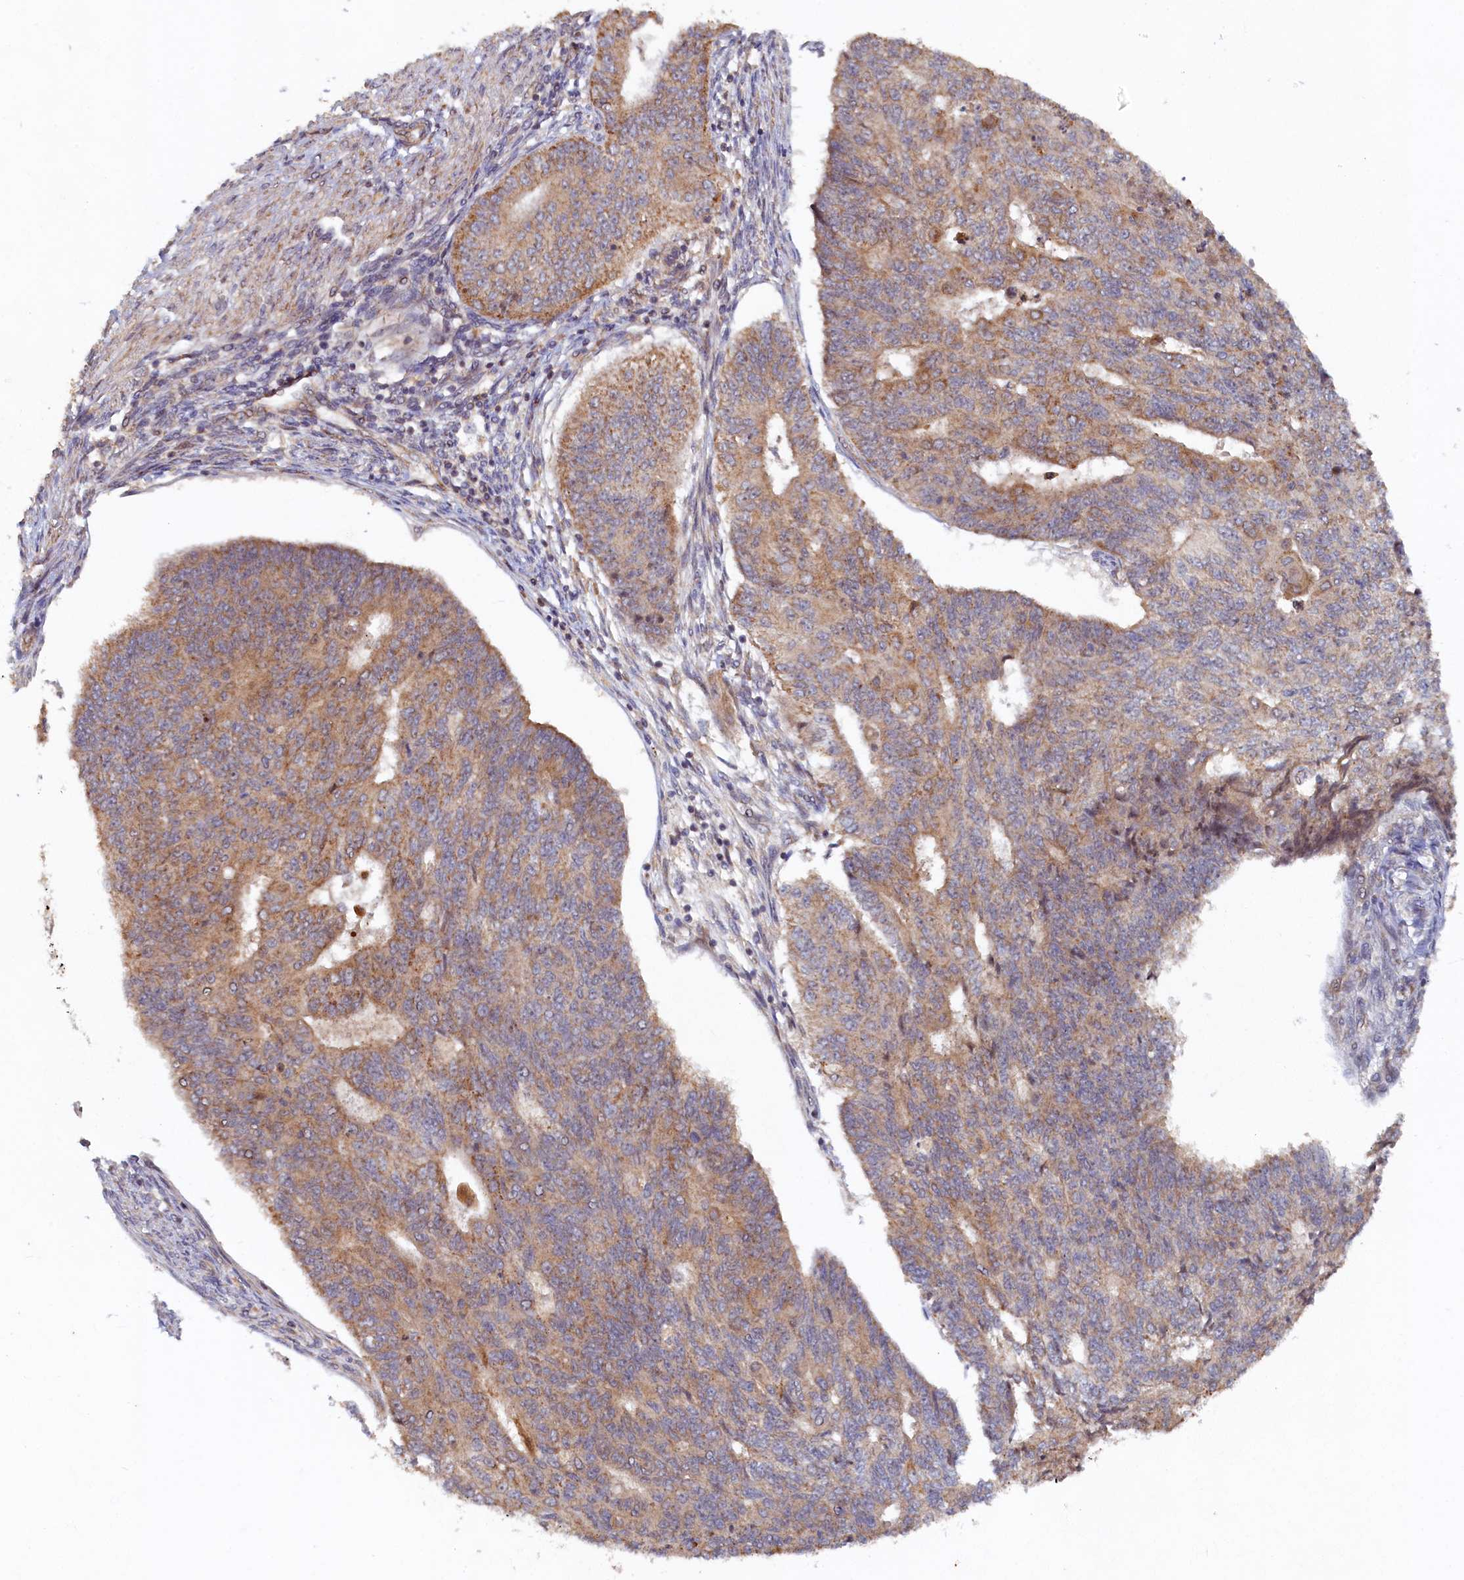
{"staining": {"intensity": "moderate", "quantity": ">75%", "location": "cytoplasmic/membranous"}, "tissue": "endometrial cancer", "cell_type": "Tumor cells", "image_type": "cancer", "snomed": [{"axis": "morphology", "description": "Adenocarcinoma, NOS"}, {"axis": "topography", "description": "Endometrium"}], "caption": "The immunohistochemical stain shows moderate cytoplasmic/membranous staining in tumor cells of adenocarcinoma (endometrial) tissue.", "gene": "CEP20", "patient": {"sex": "female", "age": 32}}